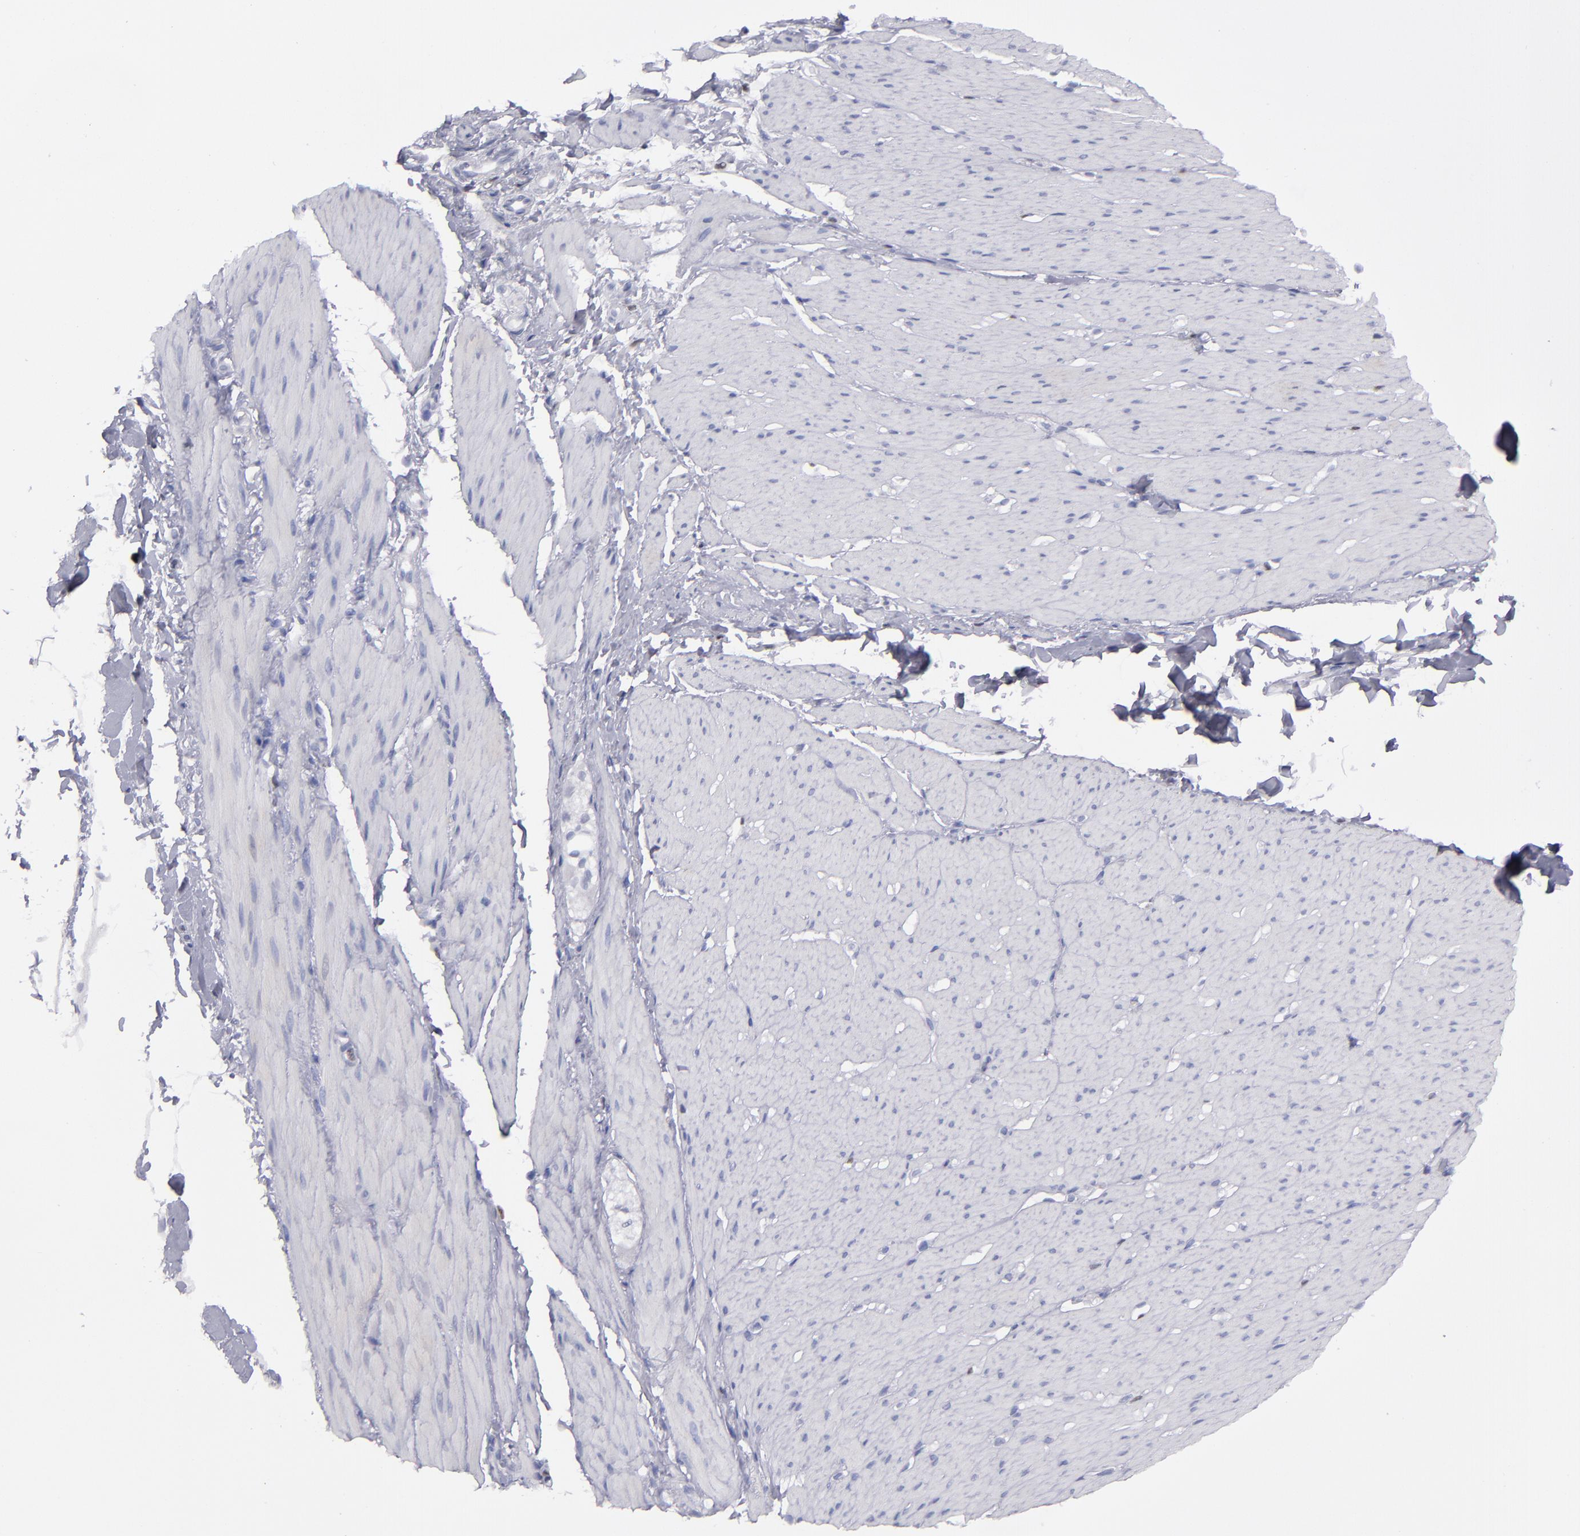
{"staining": {"intensity": "negative", "quantity": "none", "location": "none"}, "tissue": "smooth muscle", "cell_type": "Smooth muscle cells", "image_type": "normal", "snomed": [{"axis": "morphology", "description": "Normal tissue, NOS"}, {"axis": "topography", "description": "Smooth muscle"}, {"axis": "topography", "description": "Colon"}], "caption": "A high-resolution micrograph shows immunohistochemistry staining of normal smooth muscle, which exhibits no significant expression in smooth muscle cells.", "gene": "IRF8", "patient": {"sex": "male", "age": 67}}